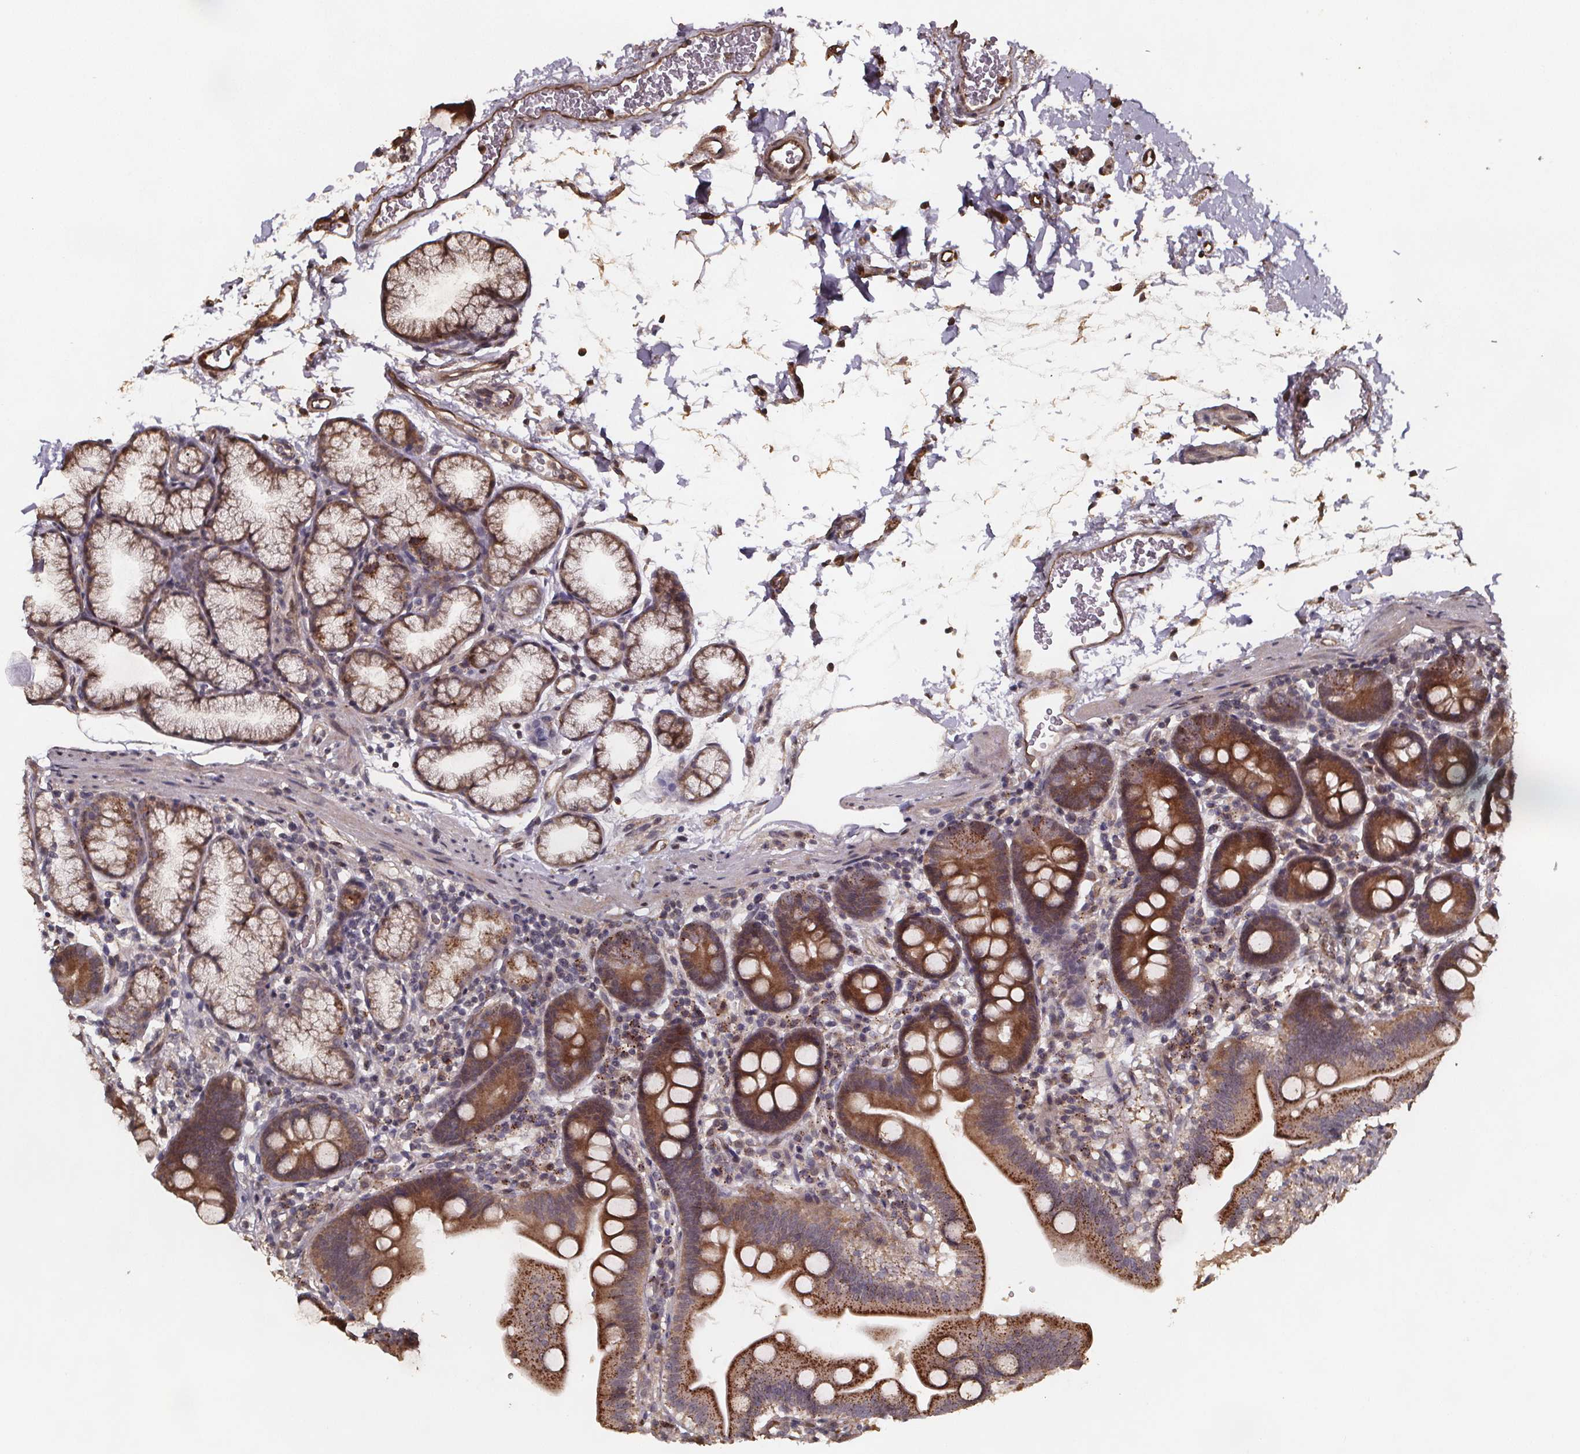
{"staining": {"intensity": "strong", "quantity": ">75%", "location": "cytoplasmic/membranous"}, "tissue": "duodenum", "cell_type": "Glandular cells", "image_type": "normal", "snomed": [{"axis": "morphology", "description": "Normal tissue, NOS"}, {"axis": "topography", "description": "Pancreas"}, {"axis": "topography", "description": "Duodenum"}], "caption": "Approximately >75% of glandular cells in normal duodenum show strong cytoplasmic/membranous protein expression as visualized by brown immunohistochemical staining.", "gene": "ZNF879", "patient": {"sex": "male", "age": 59}}